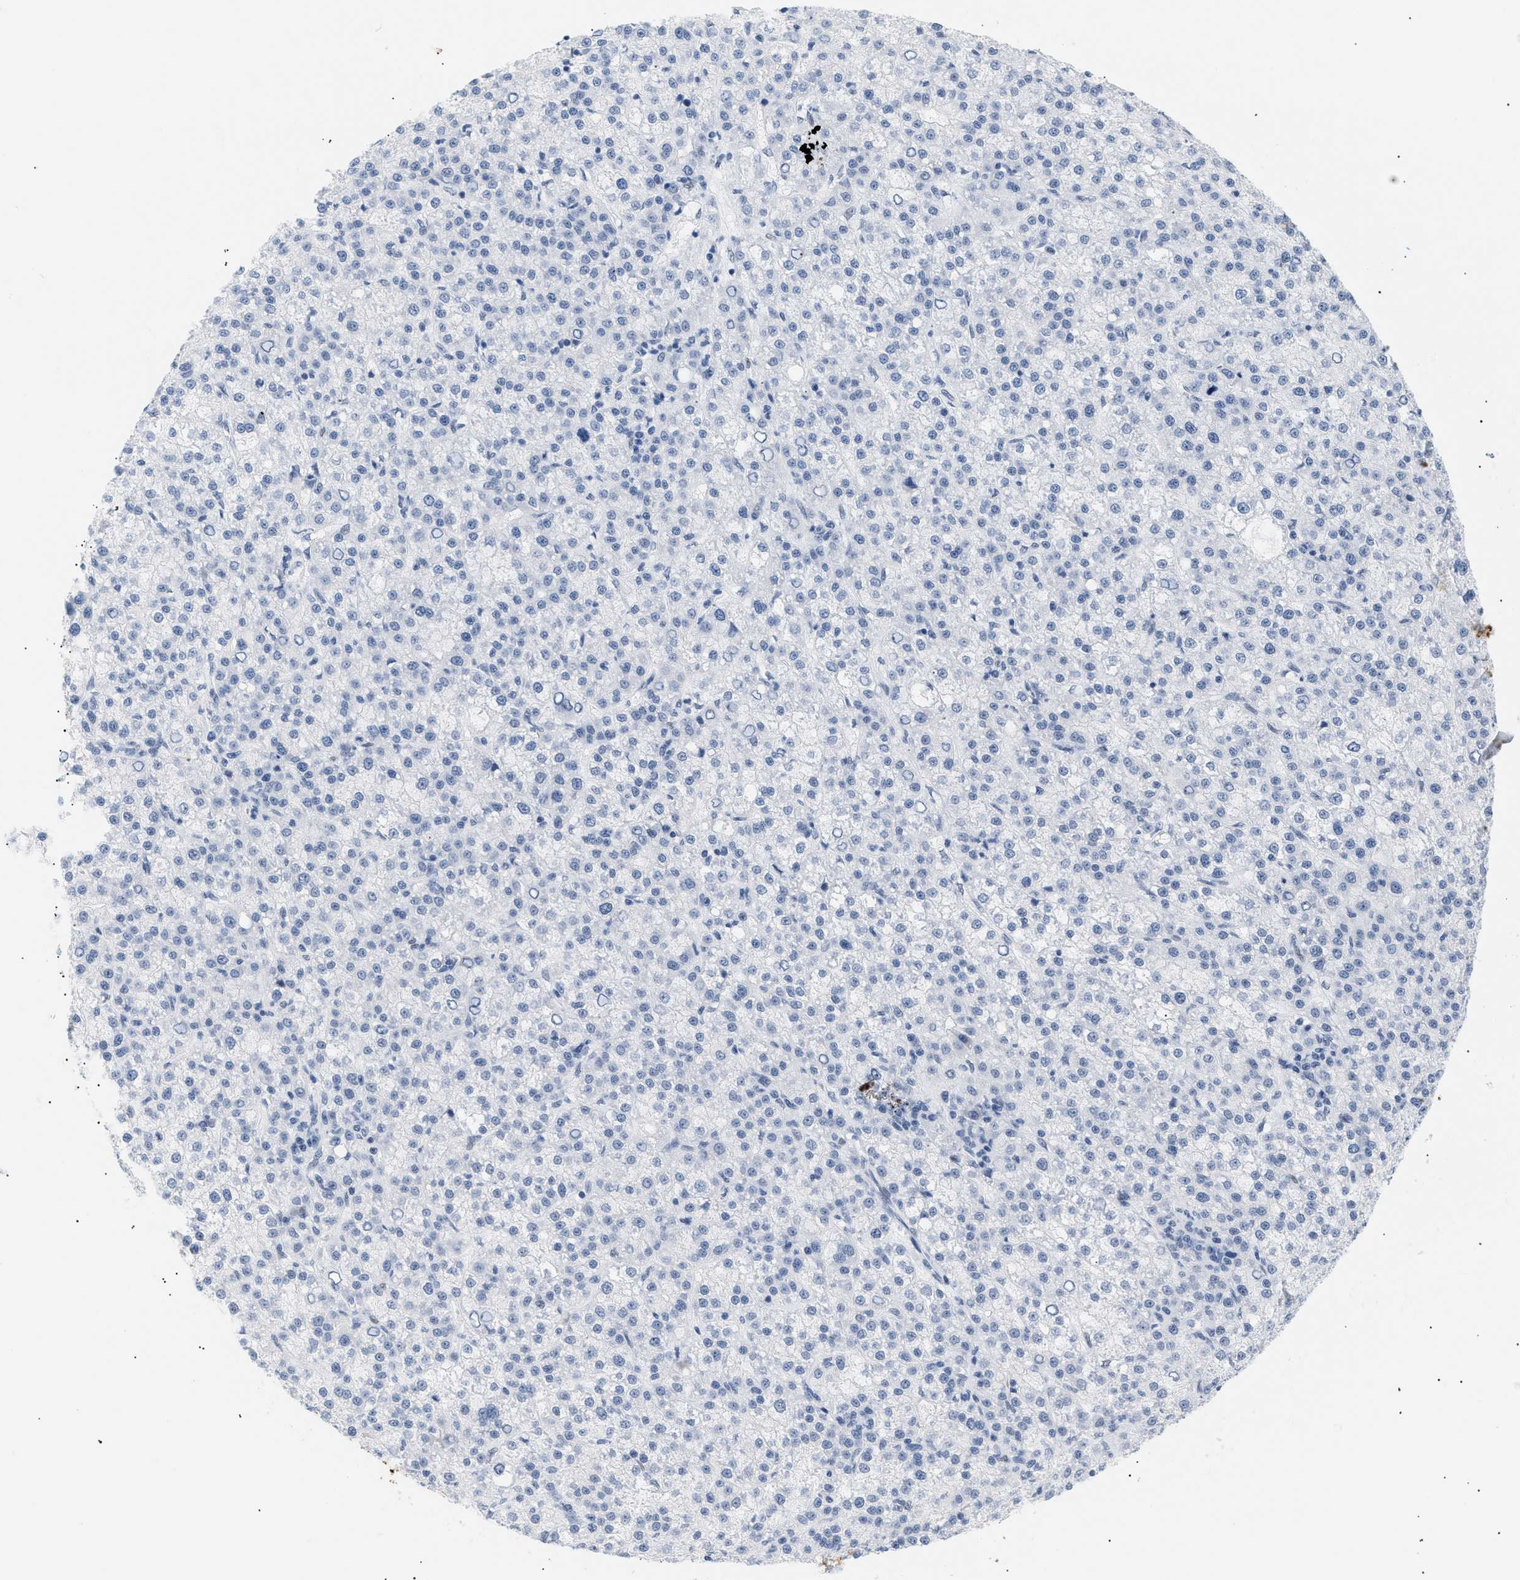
{"staining": {"intensity": "negative", "quantity": "none", "location": "none"}, "tissue": "liver cancer", "cell_type": "Tumor cells", "image_type": "cancer", "snomed": [{"axis": "morphology", "description": "Carcinoma, Hepatocellular, NOS"}, {"axis": "topography", "description": "Liver"}], "caption": "DAB (3,3'-diaminobenzidine) immunohistochemical staining of liver hepatocellular carcinoma exhibits no significant staining in tumor cells. (Brightfield microscopy of DAB immunohistochemistry (IHC) at high magnification).", "gene": "ELN", "patient": {"sex": "female", "age": 58}}